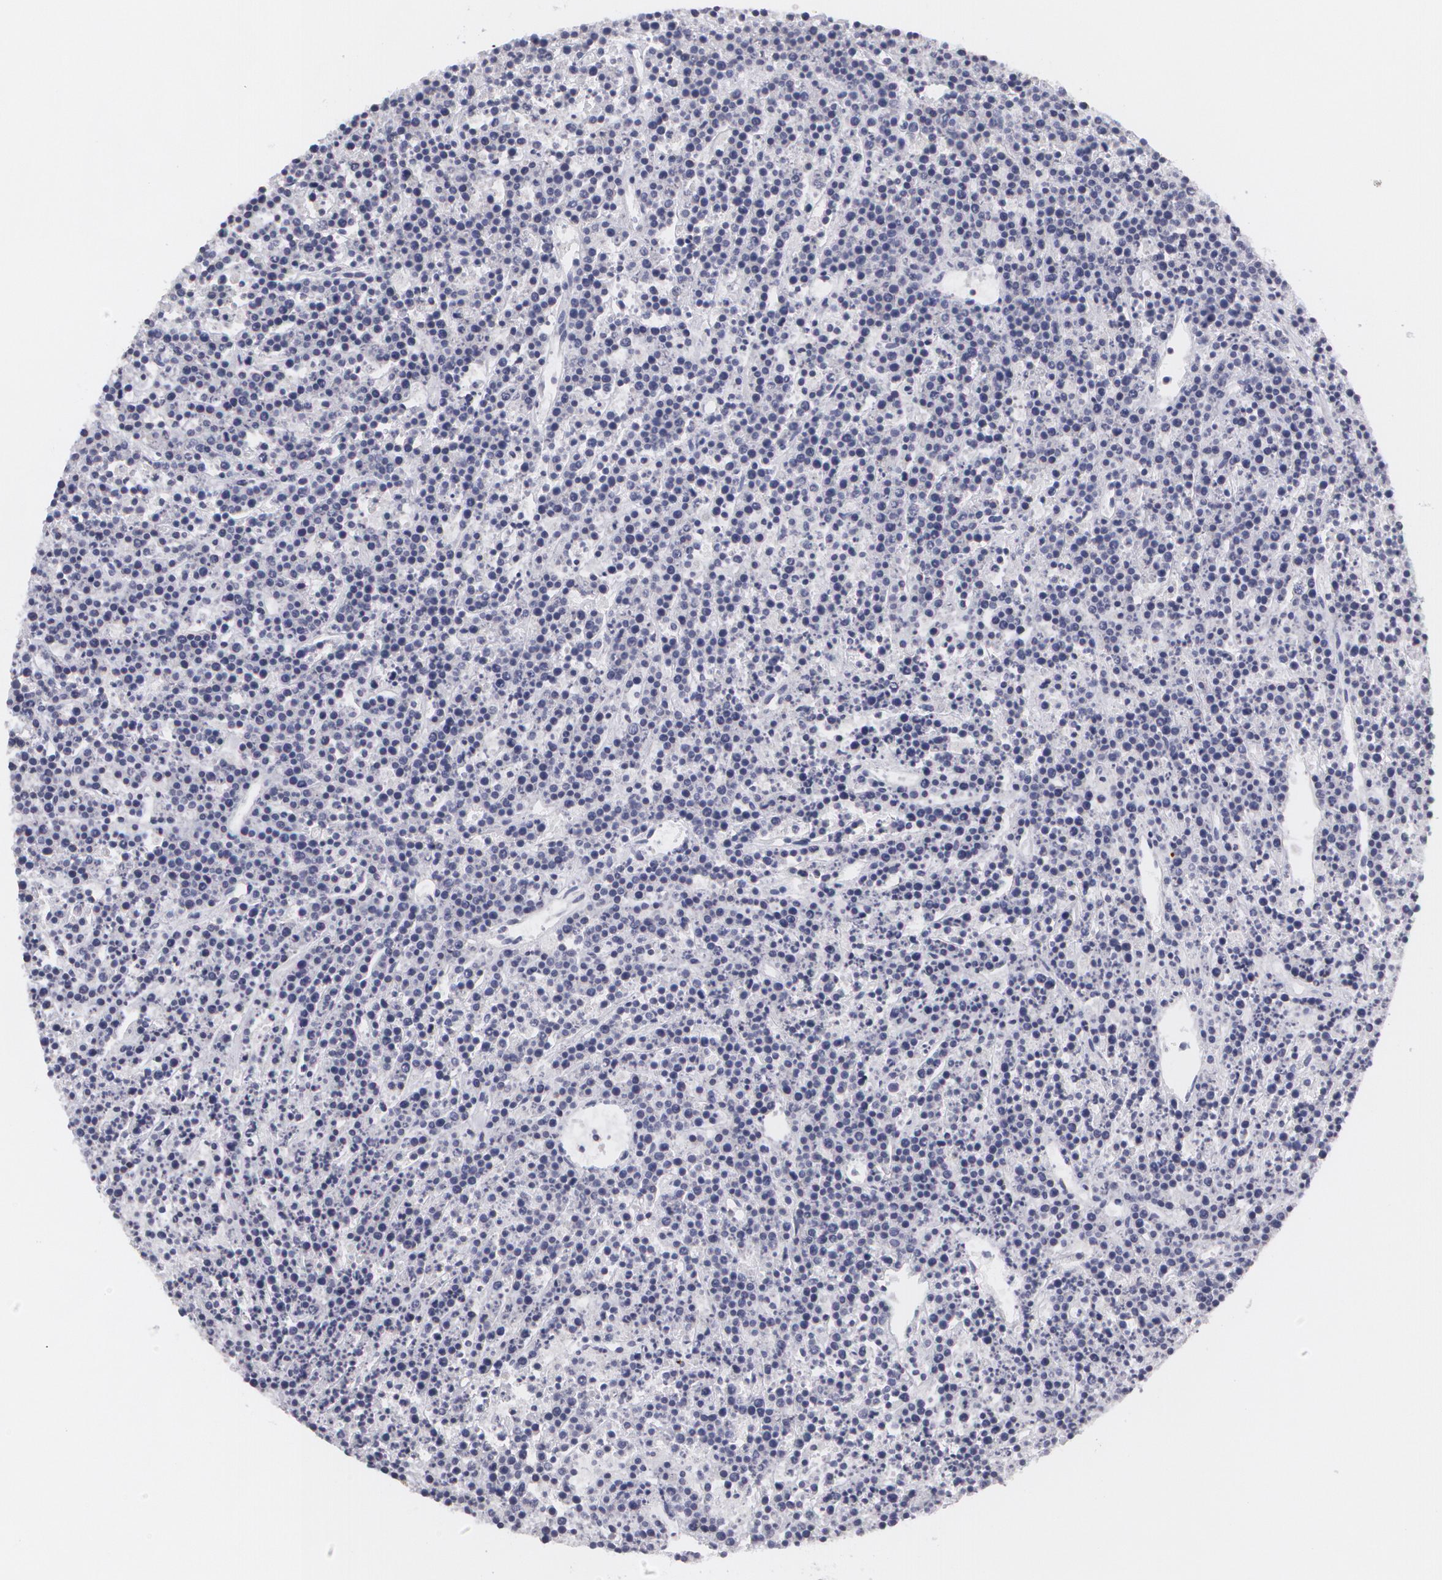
{"staining": {"intensity": "negative", "quantity": "none", "location": "none"}, "tissue": "lymphoma", "cell_type": "Tumor cells", "image_type": "cancer", "snomed": [{"axis": "morphology", "description": "Malignant lymphoma, non-Hodgkin's type, High grade"}, {"axis": "topography", "description": "Ovary"}], "caption": "Immunohistochemistry (IHC) histopathology image of high-grade malignant lymphoma, non-Hodgkin's type stained for a protein (brown), which shows no staining in tumor cells.", "gene": "MBNL3", "patient": {"sex": "female", "age": 56}}